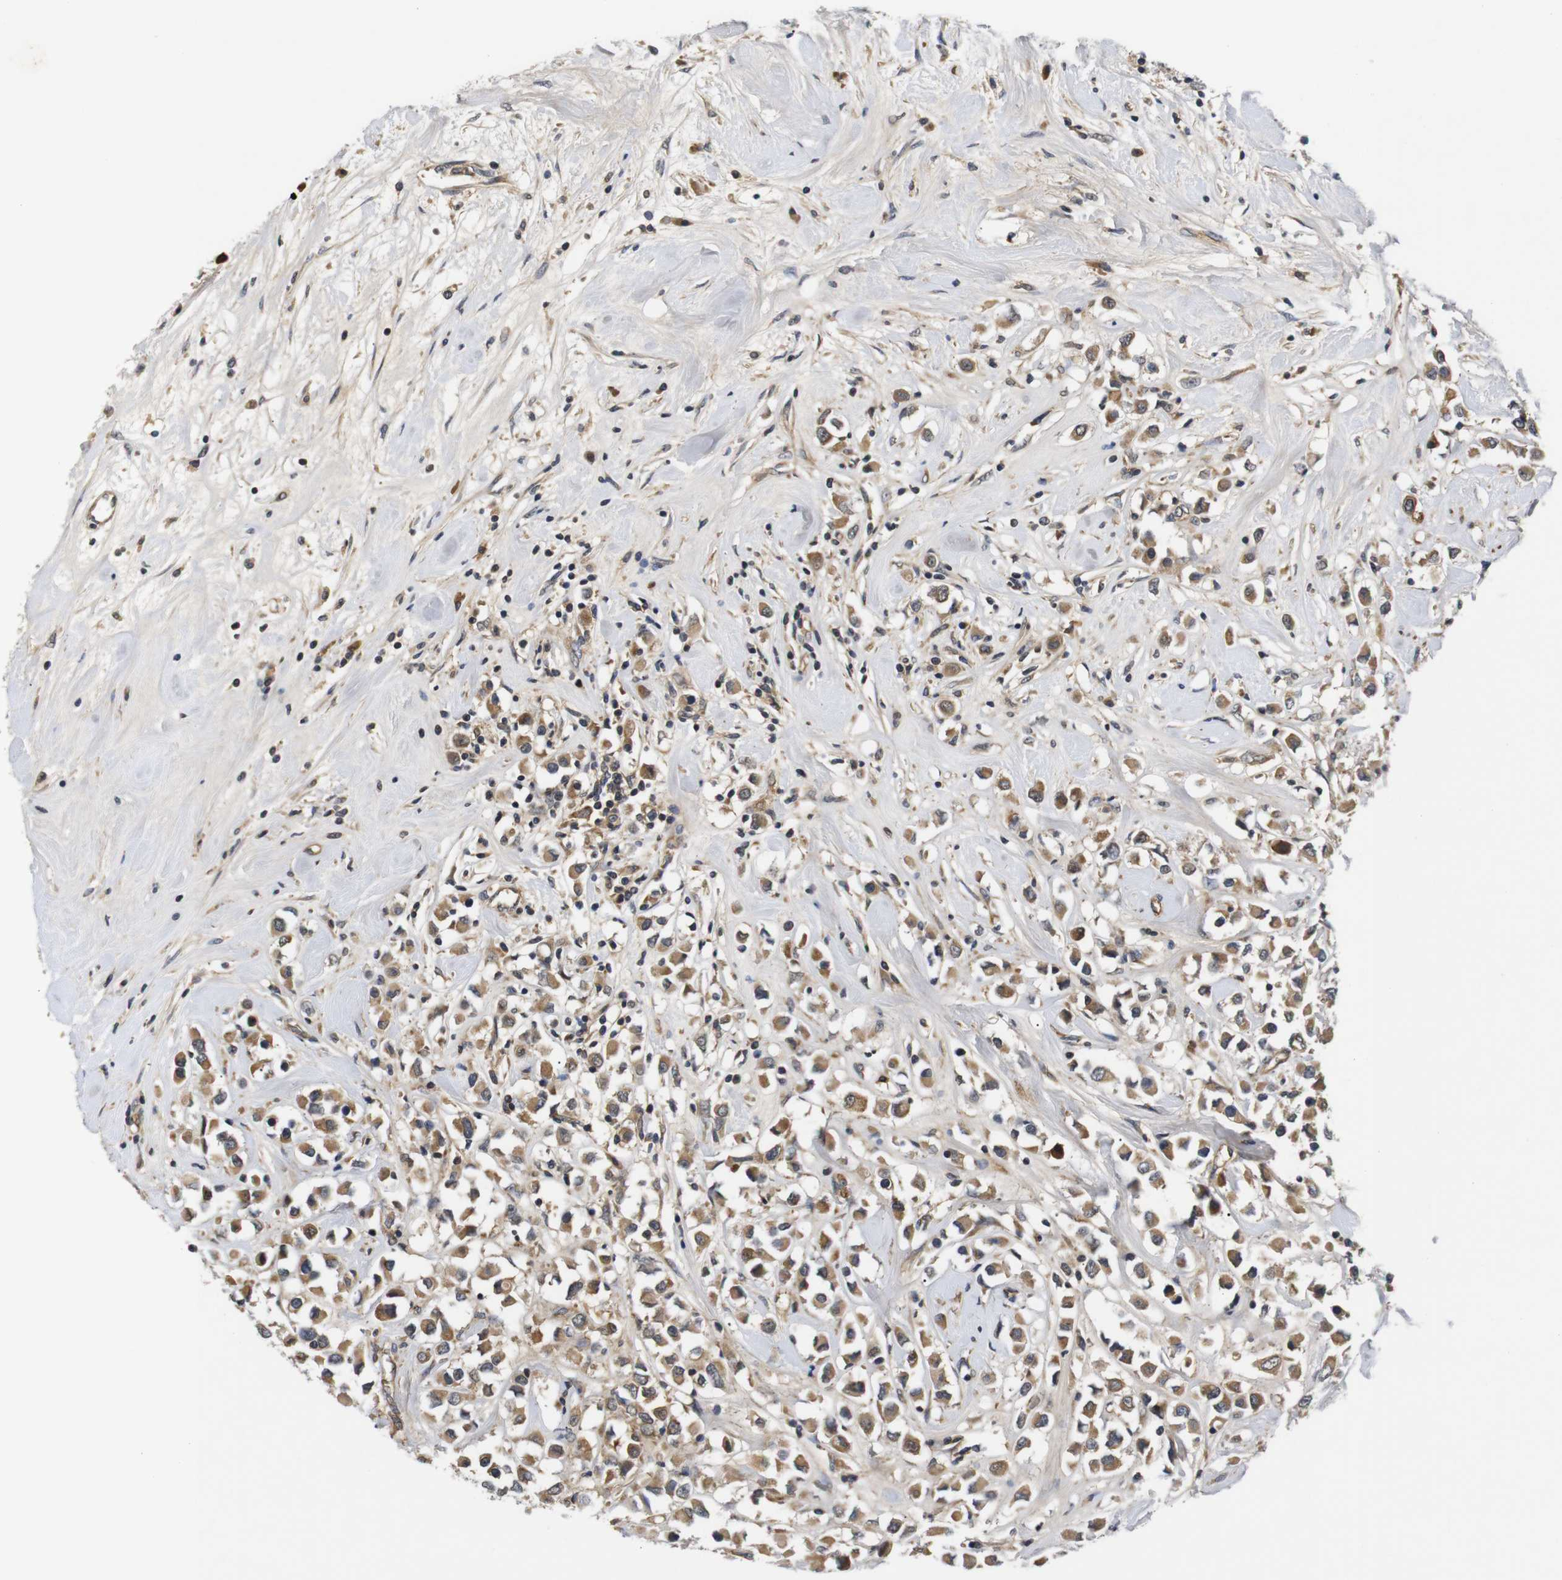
{"staining": {"intensity": "moderate", "quantity": ">75%", "location": "cytoplasmic/membranous"}, "tissue": "breast cancer", "cell_type": "Tumor cells", "image_type": "cancer", "snomed": [{"axis": "morphology", "description": "Duct carcinoma"}, {"axis": "topography", "description": "Breast"}], "caption": "A medium amount of moderate cytoplasmic/membranous staining is seen in about >75% of tumor cells in infiltrating ductal carcinoma (breast) tissue. The staining was performed using DAB (3,3'-diaminobenzidine) to visualize the protein expression in brown, while the nuclei were stained in blue with hematoxylin (Magnification: 20x).", "gene": "RIPK1", "patient": {"sex": "female", "age": 61}}